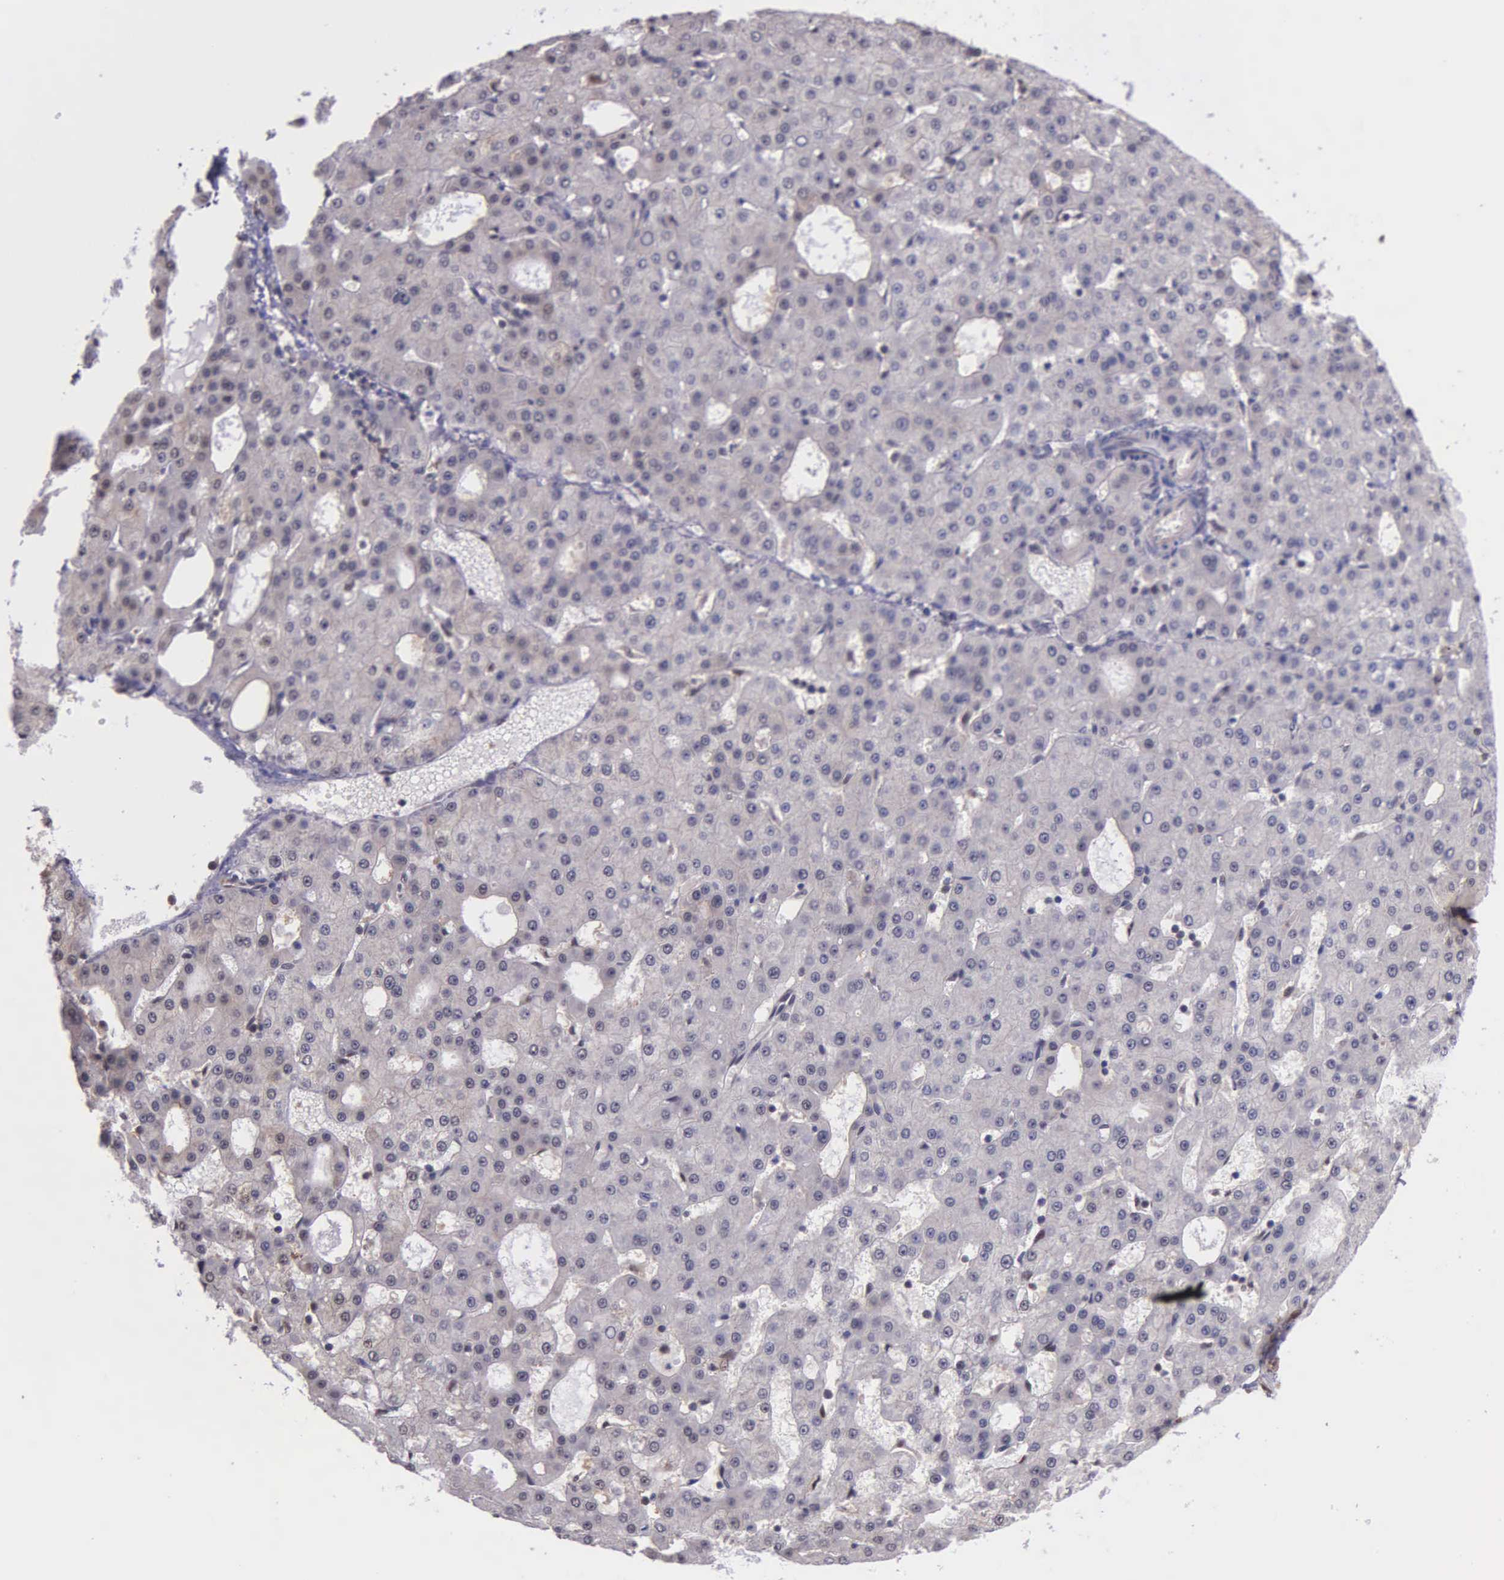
{"staining": {"intensity": "weak", "quantity": "<25%", "location": "cytoplasmic/membranous,nuclear"}, "tissue": "liver cancer", "cell_type": "Tumor cells", "image_type": "cancer", "snomed": [{"axis": "morphology", "description": "Carcinoma, Hepatocellular, NOS"}, {"axis": "topography", "description": "Liver"}], "caption": "Immunohistochemistry photomicrograph of neoplastic tissue: human liver cancer (hepatocellular carcinoma) stained with DAB (3,3'-diaminobenzidine) demonstrates no significant protein positivity in tumor cells.", "gene": "PSMC1", "patient": {"sex": "male", "age": 47}}